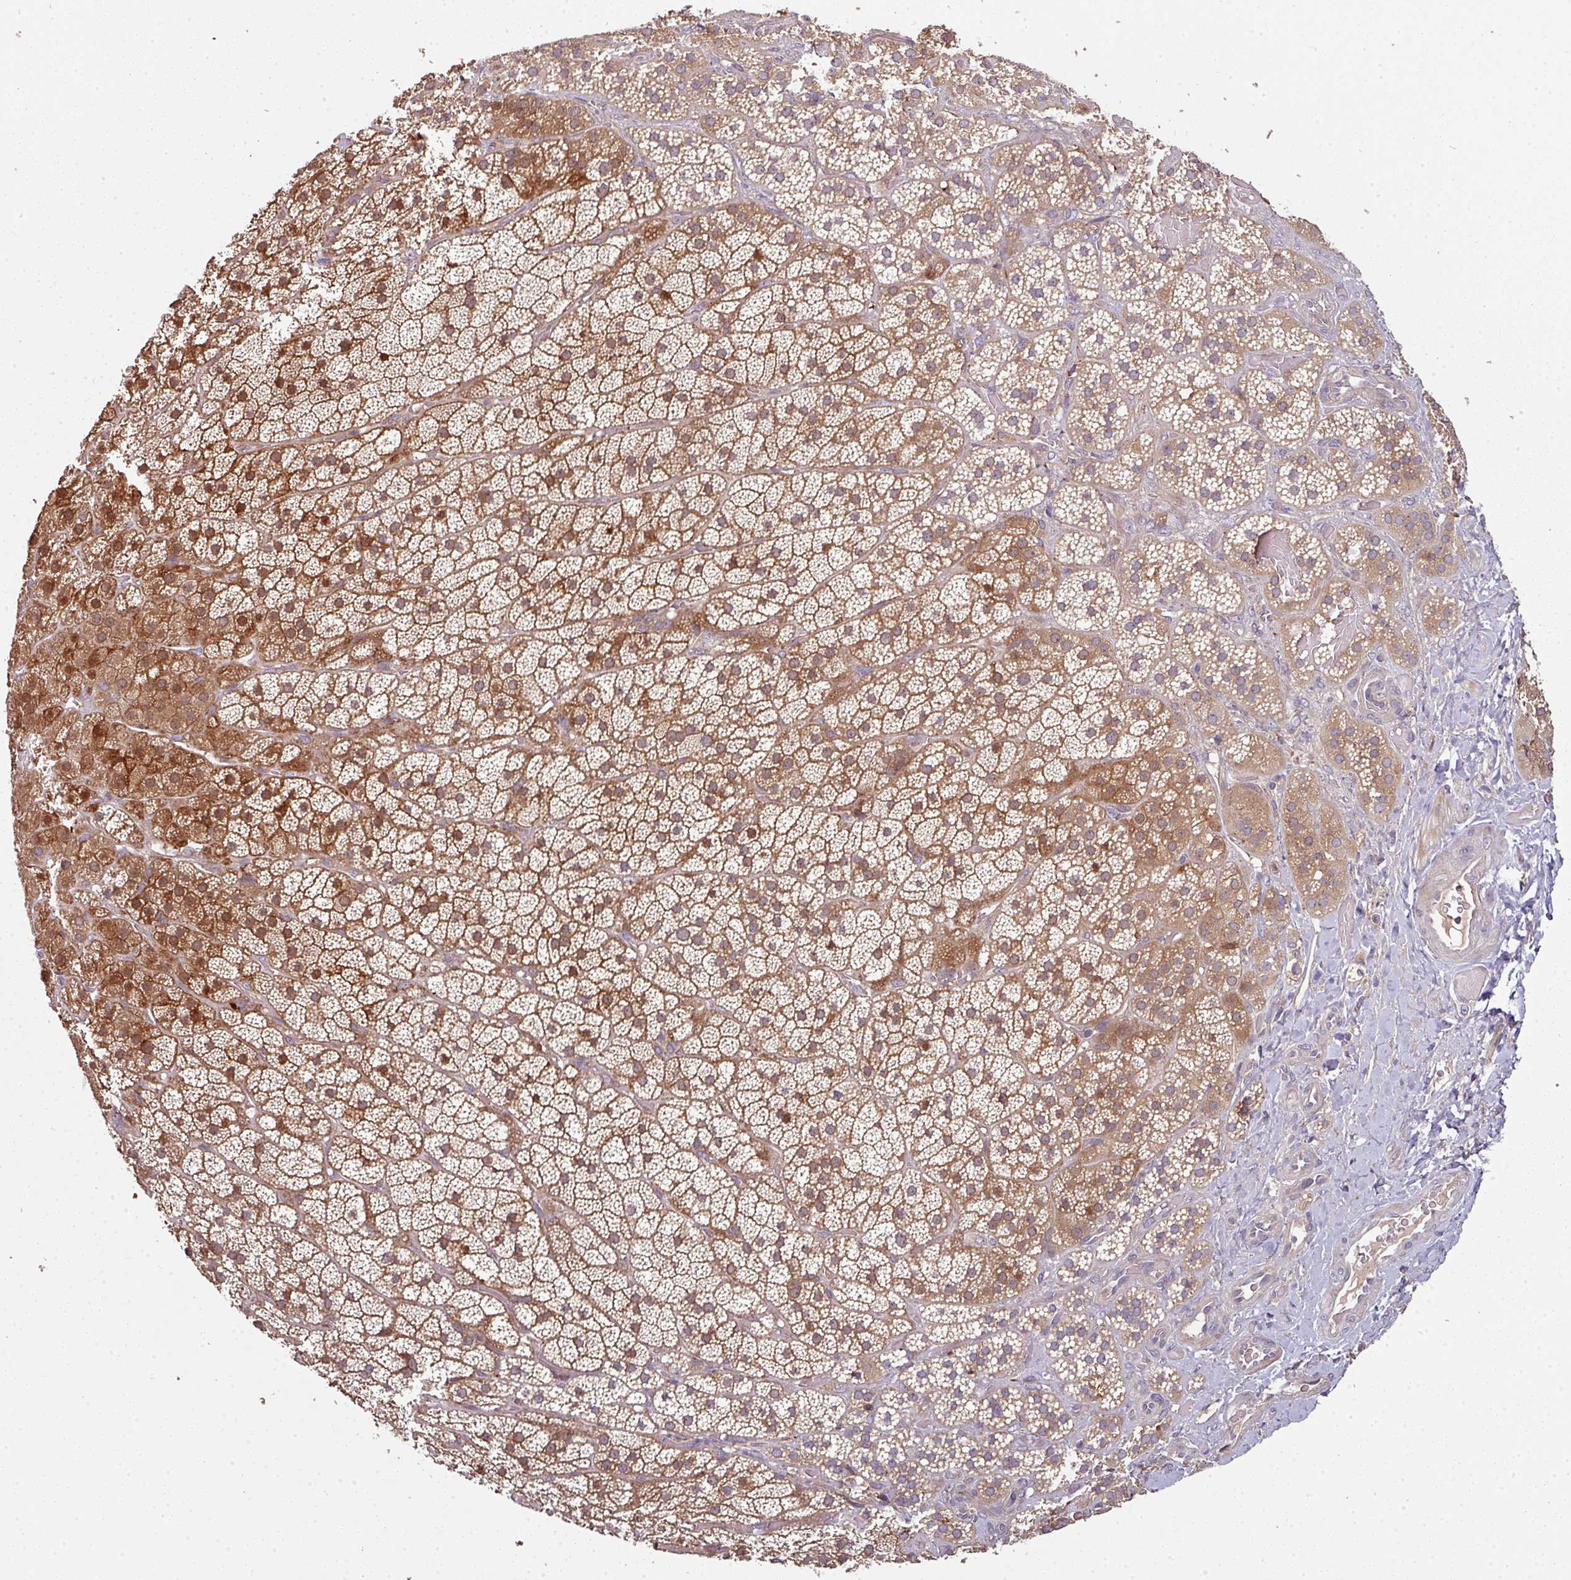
{"staining": {"intensity": "strong", "quantity": "25%-75%", "location": "cytoplasmic/membranous,nuclear"}, "tissue": "adrenal gland", "cell_type": "Glandular cells", "image_type": "normal", "snomed": [{"axis": "morphology", "description": "Normal tissue, NOS"}, {"axis": "topography", "description": "Adrenal gland"}], "caption": "The photomicrograph demonstrates immunohistochemical staining of normal adrenal gland. There is strong cytoplasmic/membranous,nuclear staining is present in approximately 25%-75% of glandular cells. (Stains: DAB in brown, nuclei in blue, Microscopy: brightfield microscopy at high magnification).", "gene": "GSKIP", "patient": {"sex": "male", "age": 57}}